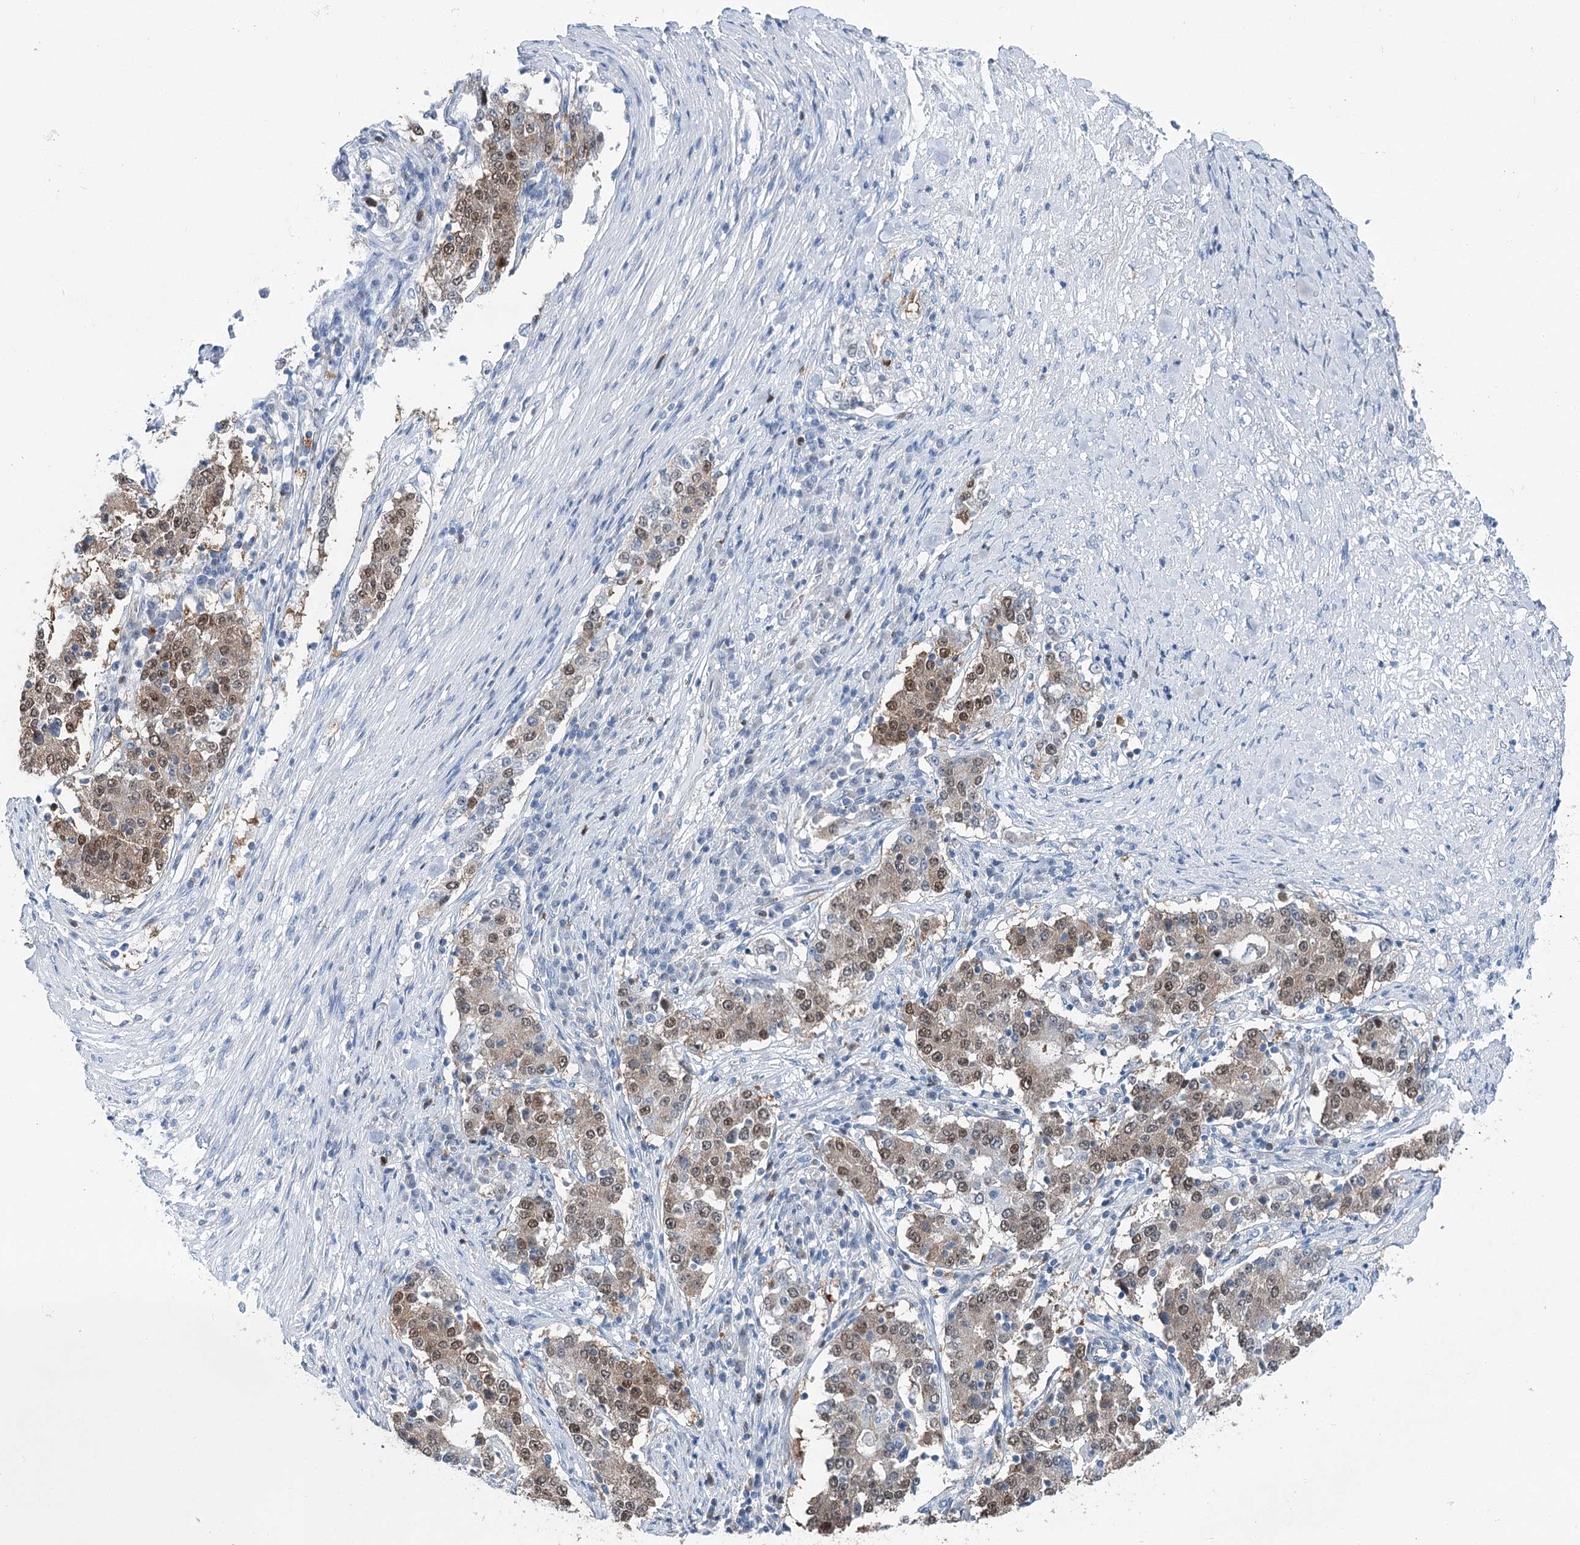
{"staining": {"intensity": "moderate", "quantity": ">75%", "location": "nuclear"}, "tissue": "stomach cancer", "cell_type": "Tumor cells", "image_type": "cancer", "snomed": [{"axis": "morphology", "description": "Adenocarcinoma, NOS"}, {"axis": "topography", "description": "Stomach"}], "caption": "Protein staining by immunohistochemistry reveals moderate nuclear expression in about >75% of tumor cells in stomach adenocarcinoma. (Brightfield microscopy of DAB IHC at high magnification).", "gene": "HAT1", "patient": {"sex": "male", "age": 59}}